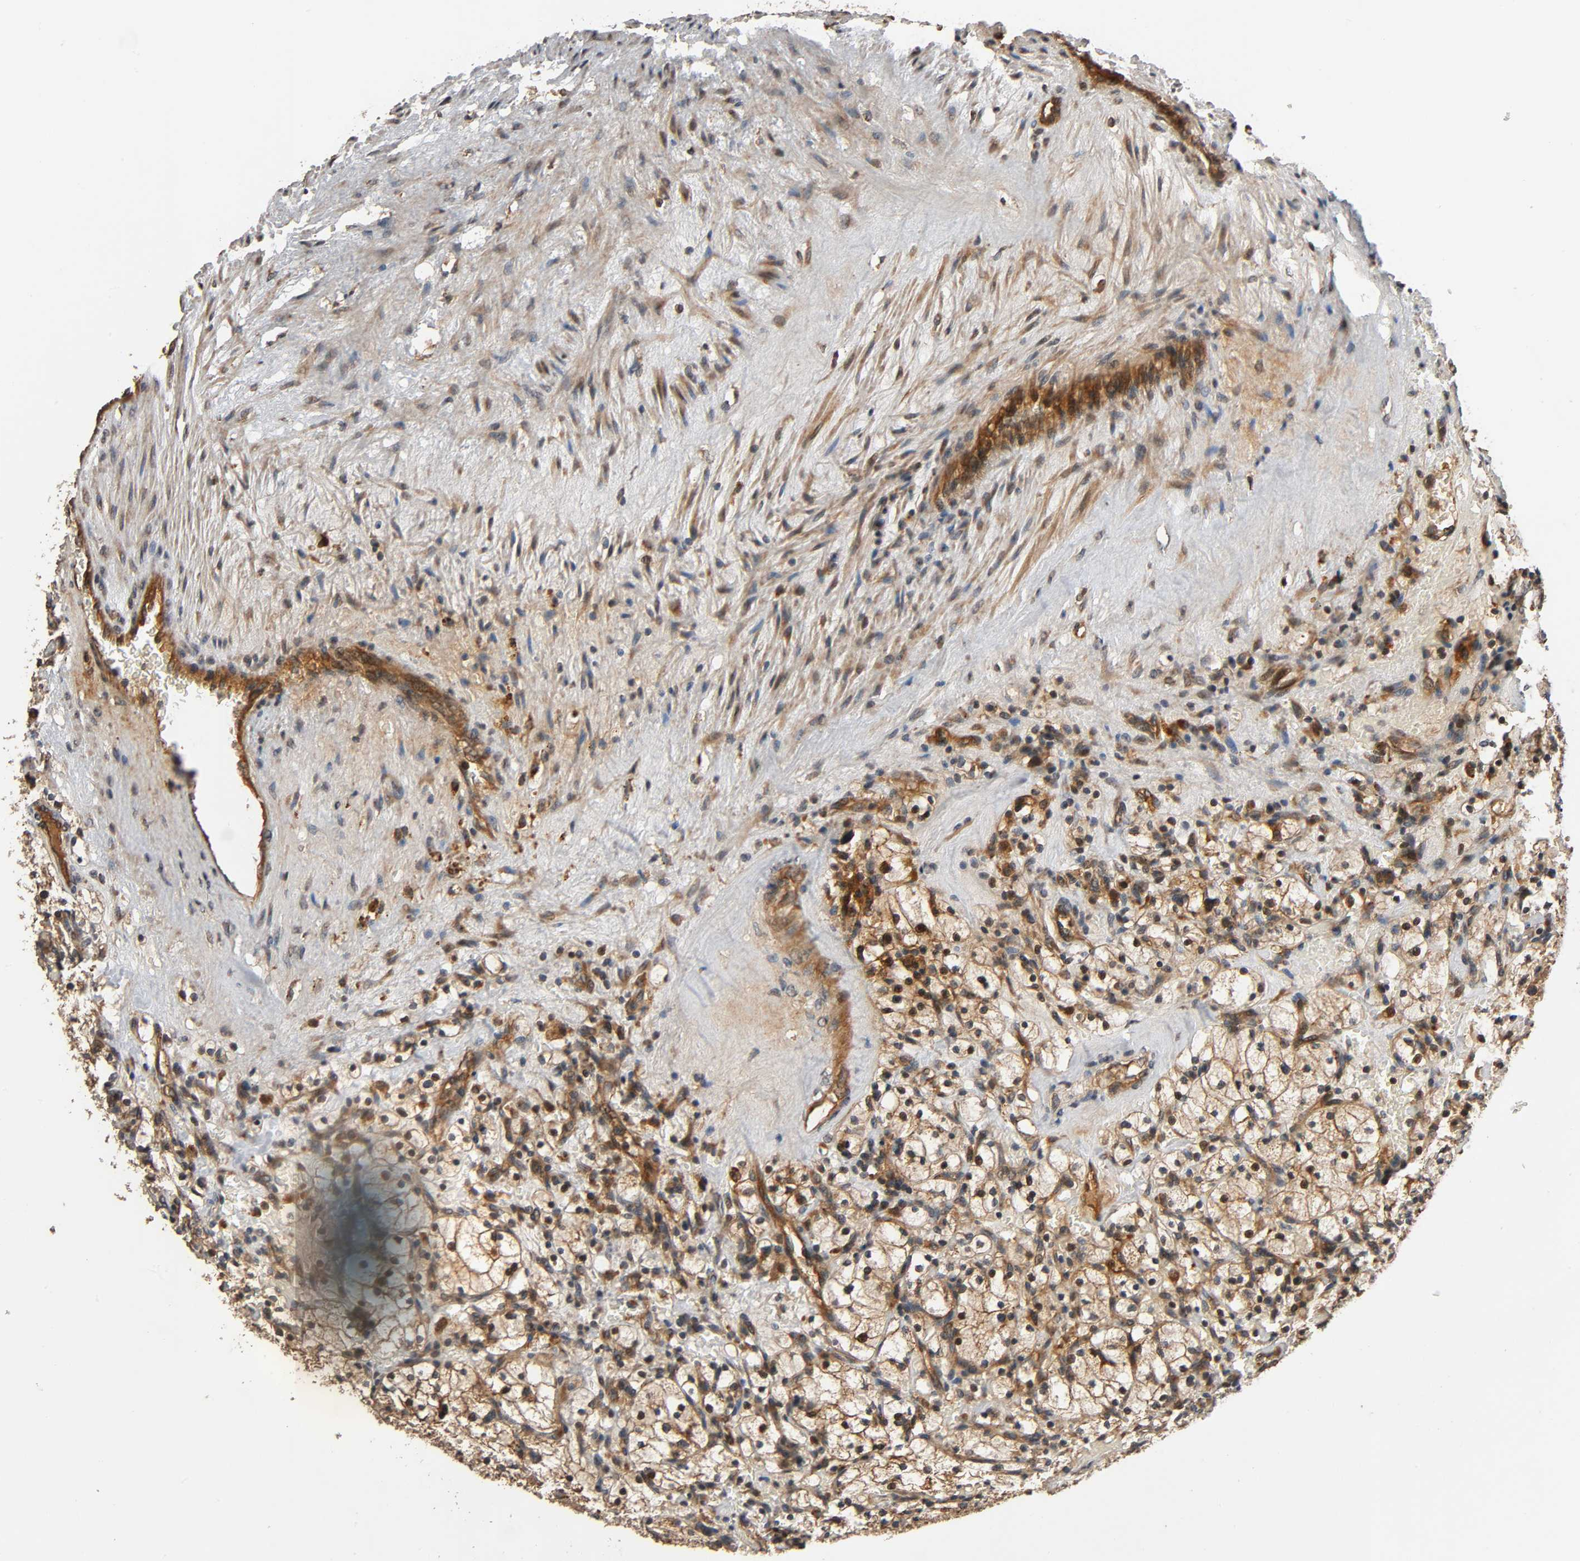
{"staining": {"intensity": "strong", "quantity": ">75%", "location": "cytoplasmic/membranous,nuclear"}, "tissue": "renal cancer", "cell_type": "Tumor cells", "image_type": "cancer", "snomed": [{"axis": "morphology", "description": "Adenocarcinoma, NOS"}, {"axis": "topography", "description": "Kidney"}], "caption": "A high-resolution micrograph shows immunohistochemistry (IHC) staining of renal adenocarcinoma, which reveals strong cytoplasmic/membranous and nuclear expression in about >75% of tumor cells.", "gene": "MAP3K8", "patient": {"sex": "female", "age": 83}}